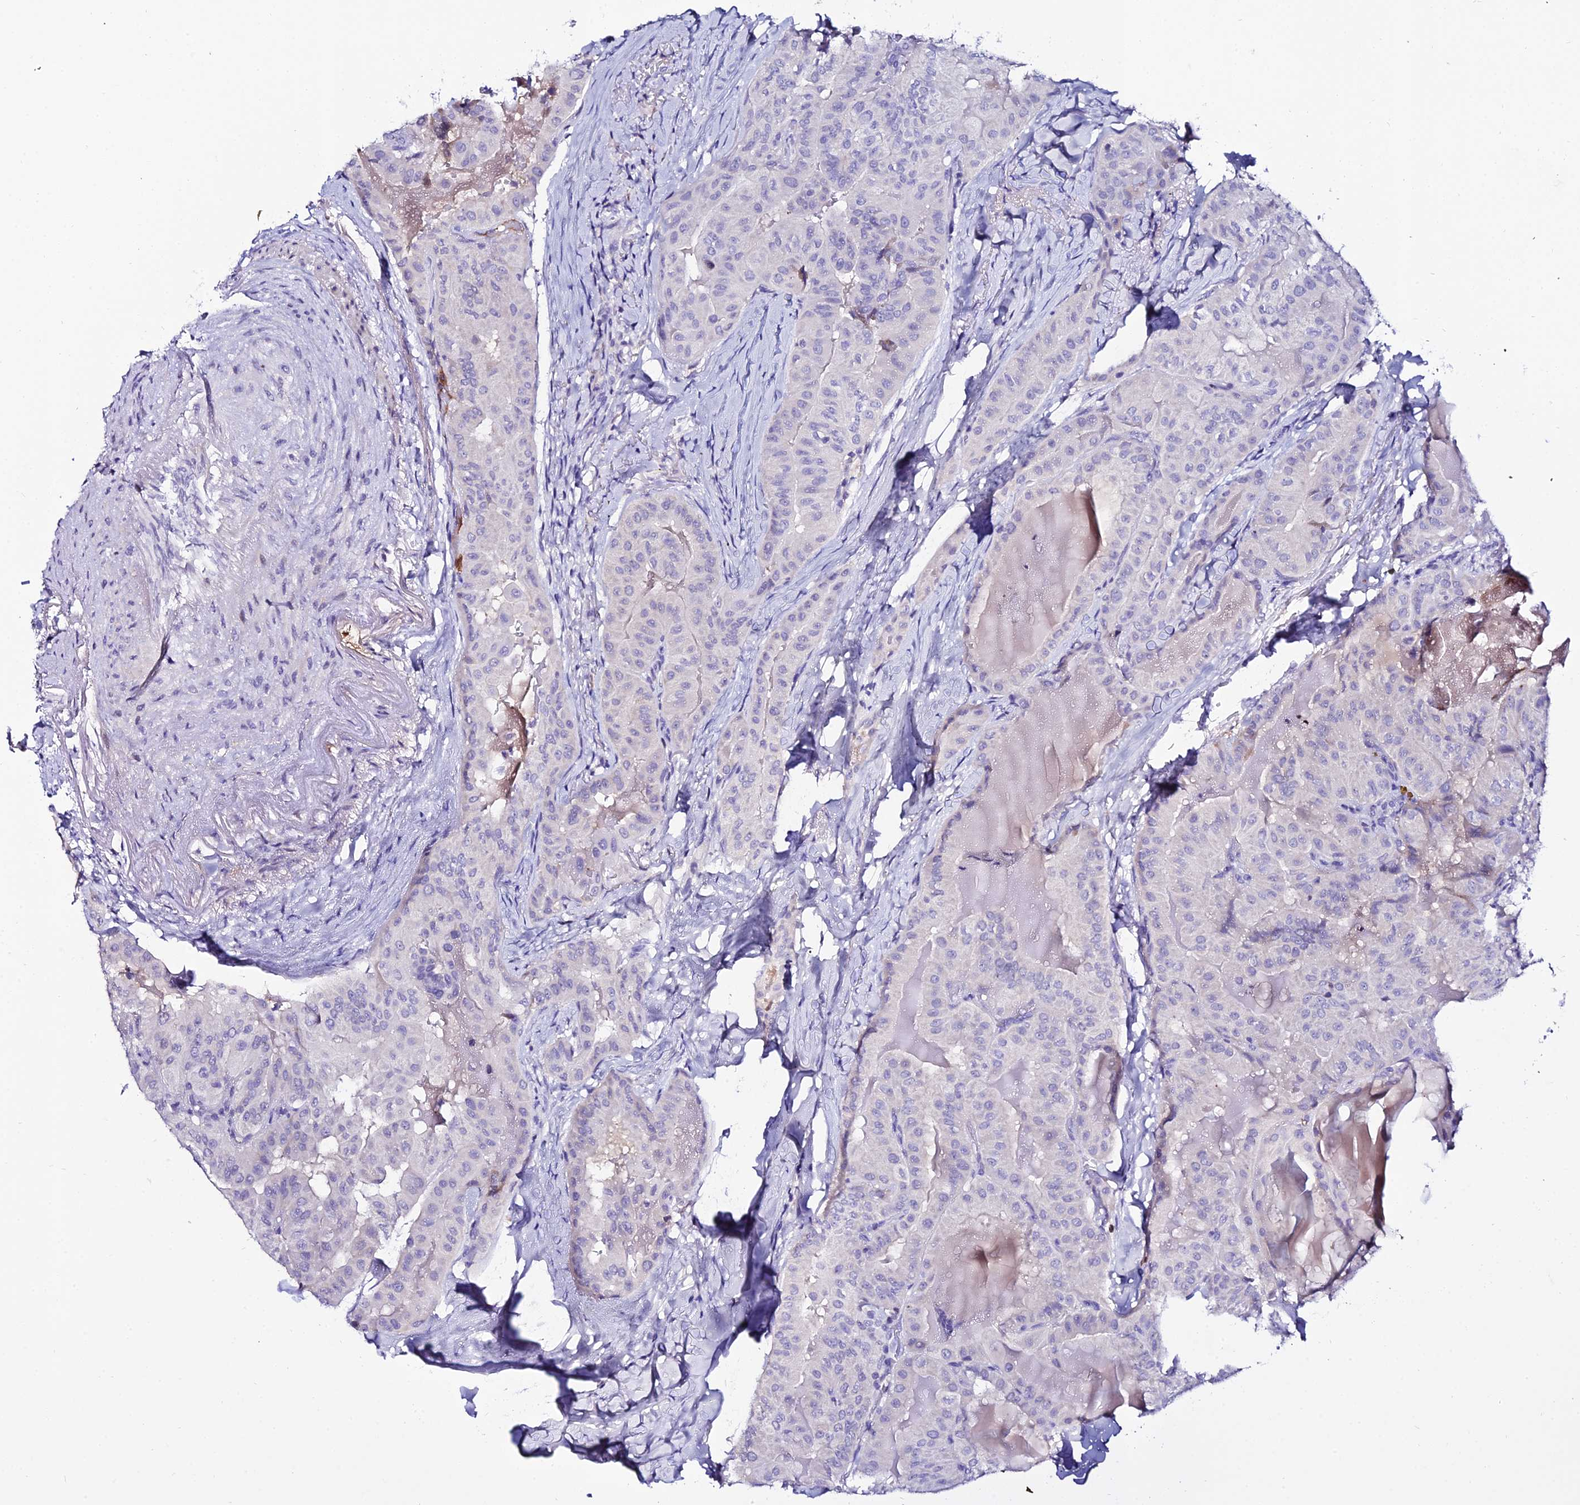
{"staining": {"intensity": "negative", "quantity": "none", "location": "none"}, "tissue": "thyroid cancer", "cell_type": "Tumor cells", "image_type": "cancer", "snomed": [{"axis": "morphology", "description": "Papillary adenocarcinoma, NOS"}, {"axis": "topography", "description": "Thyroid gland"}], "caption": "Thyroid cancer (papillary adenocarcinoma) was stained to show a protein in brown. There is no significant expression in tumor cells. (Immunohistochemistry (ihc), brightfield microscopy, high magnification).", "gene": "DEFB132", "patient": {"sex": "female", "age": 68}}